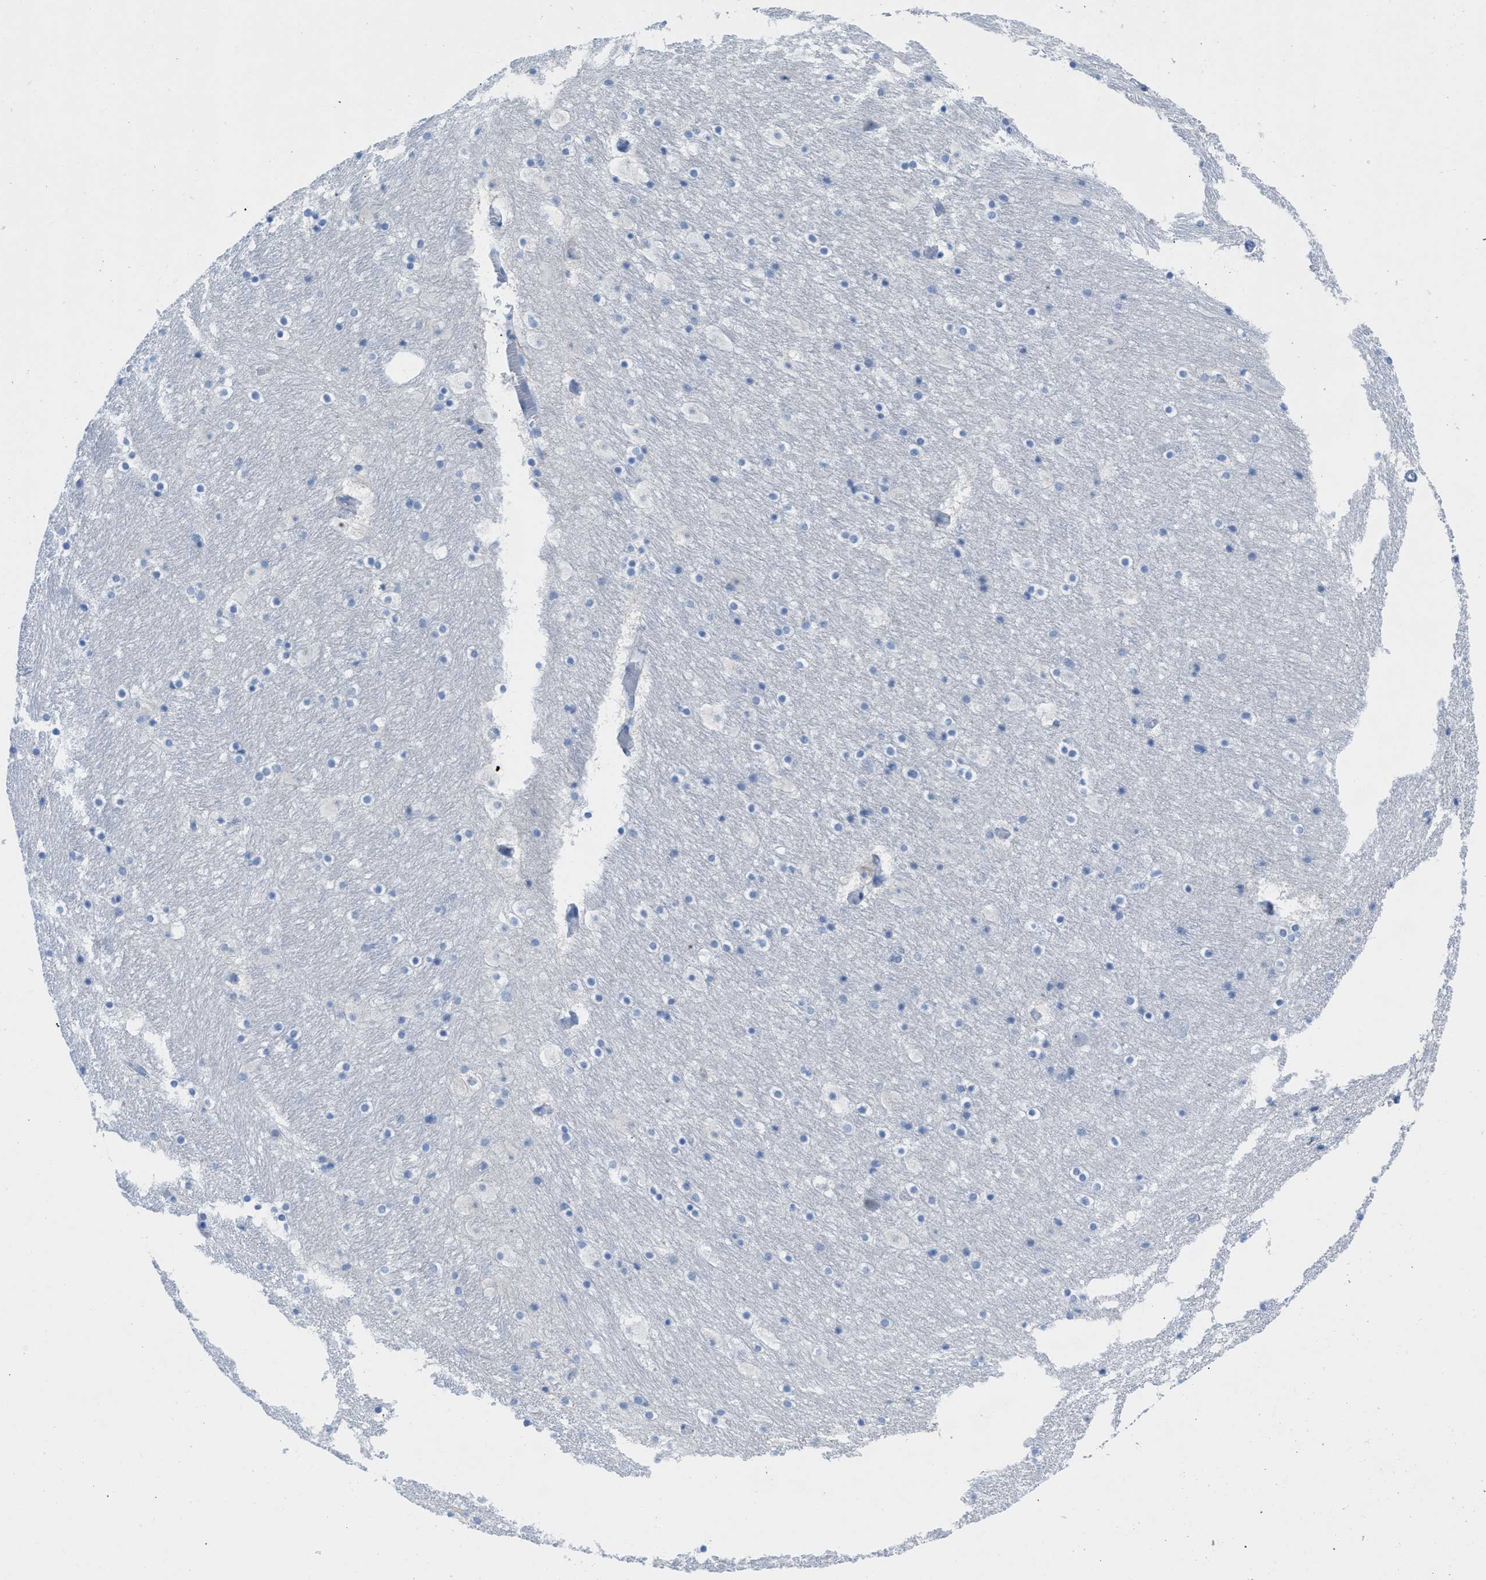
{"staining": {"intensity": "negative", "quantity": "none", "location": "none"}, "tissue": "hippocampus", "cell_type": "Glial cells", "image_type": "normal", "snomed": [{"axis": "morphology", "description": "Normal tissue, NOS"}, {"axis": "topography", "description": "Hippocampus"}], "caption": "This is a photomicrograph of immunohistochemistry (IHC) staining of unremarkable hippocampus, which shows no positivity in glial cells.", "gene": "TCL1A", "patient": {"sex": "male", "age": 45}}